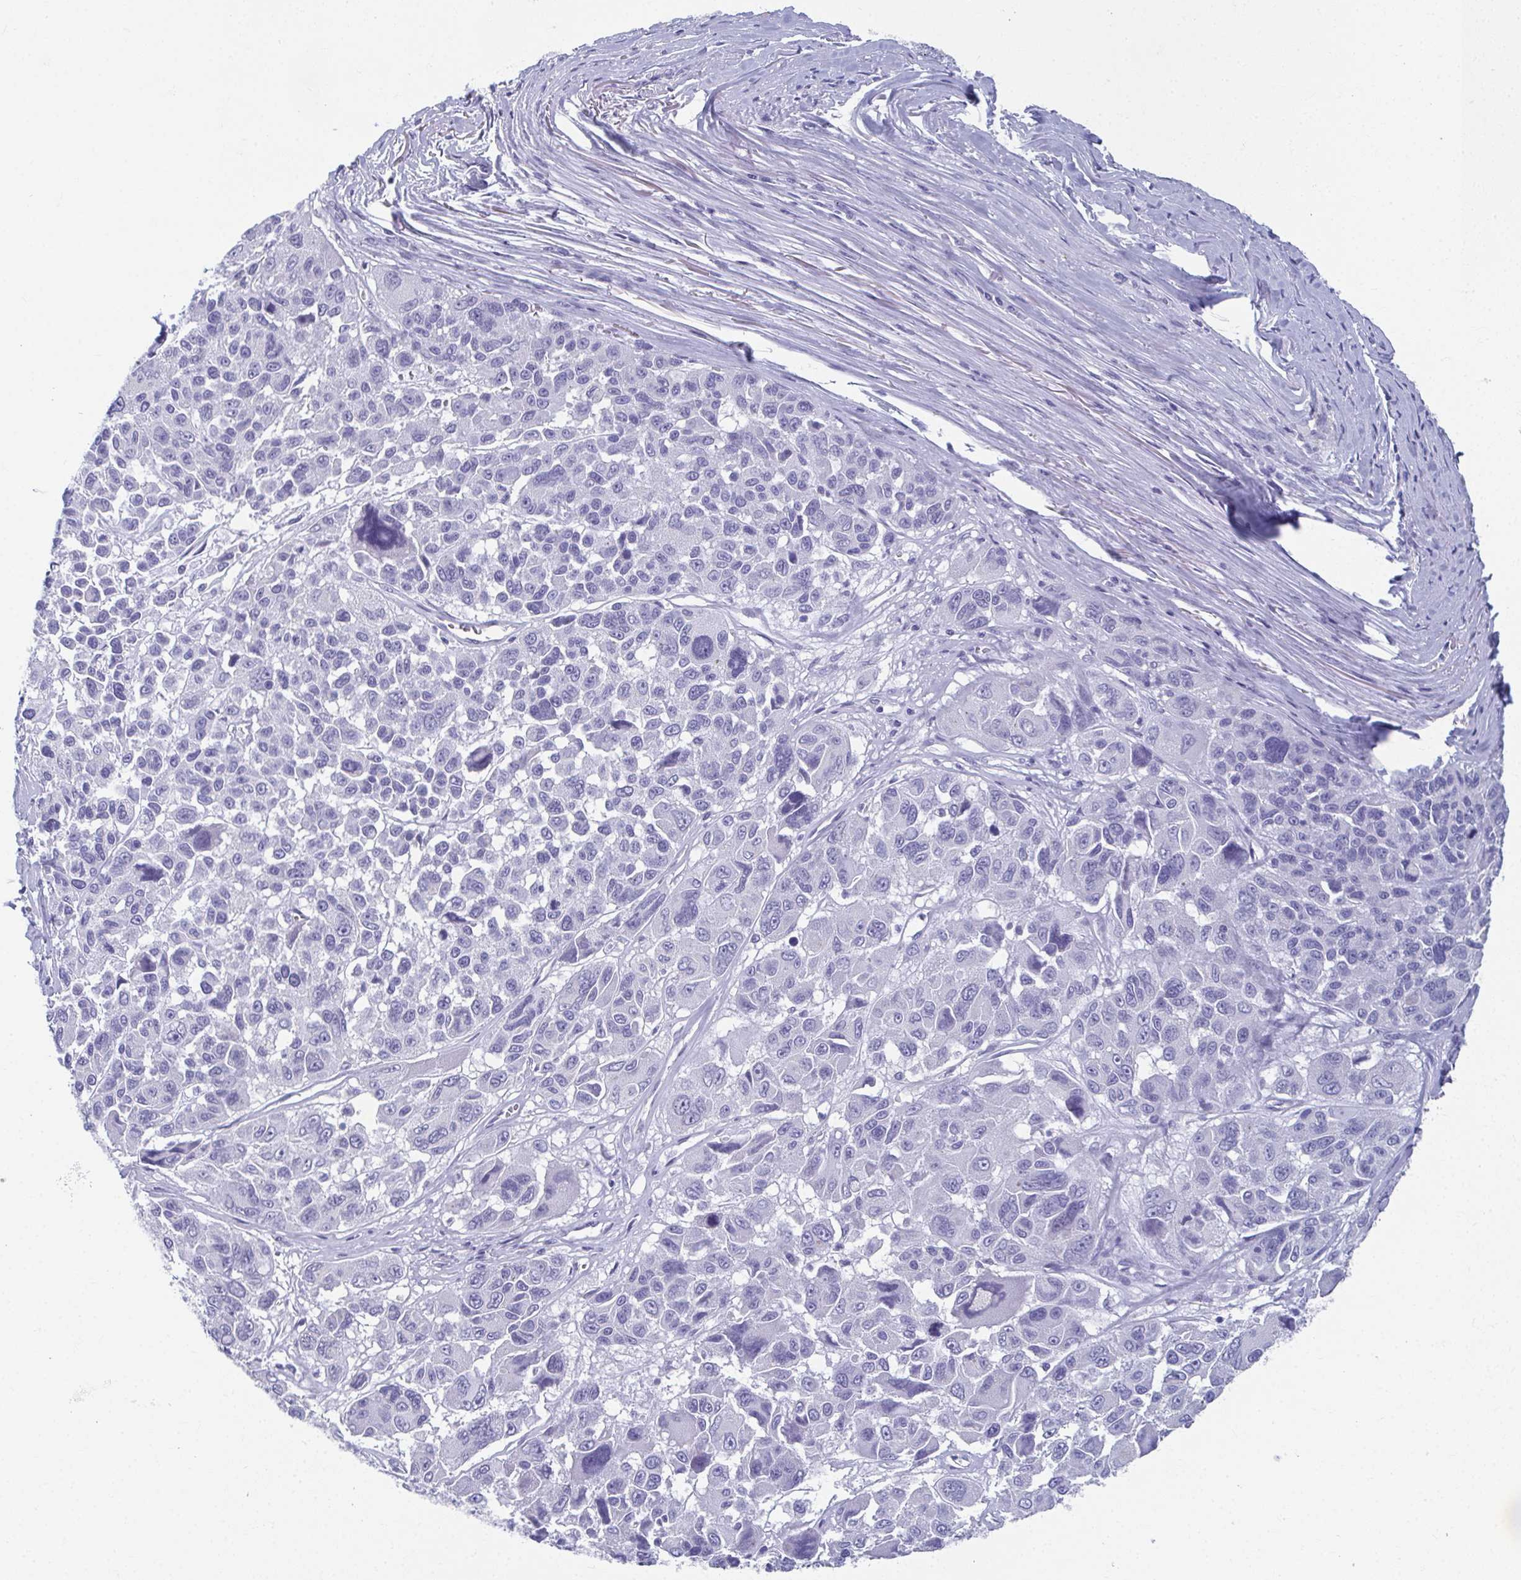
{"staining": {"intensity": "negative", "quantity": "none", "location": "none"}, "tissue": "melanoma", "cell_type": "Tumor cells", "image_type": "cancer", "snomed": [{"axis": "morphology", "description": "Malignant melanoma, NOS"}, {"axis": "topography", "description": "Skin"}], "caption": "A histopathology image of melanoma stained for a protein shows no brown staining in tumor cells. The staining is performed using DAB brown chromogen with nuclei counter-stained in using hematoxylin.", "gene": "GHRL", "patient": {"sex": "female", "age": 66}}